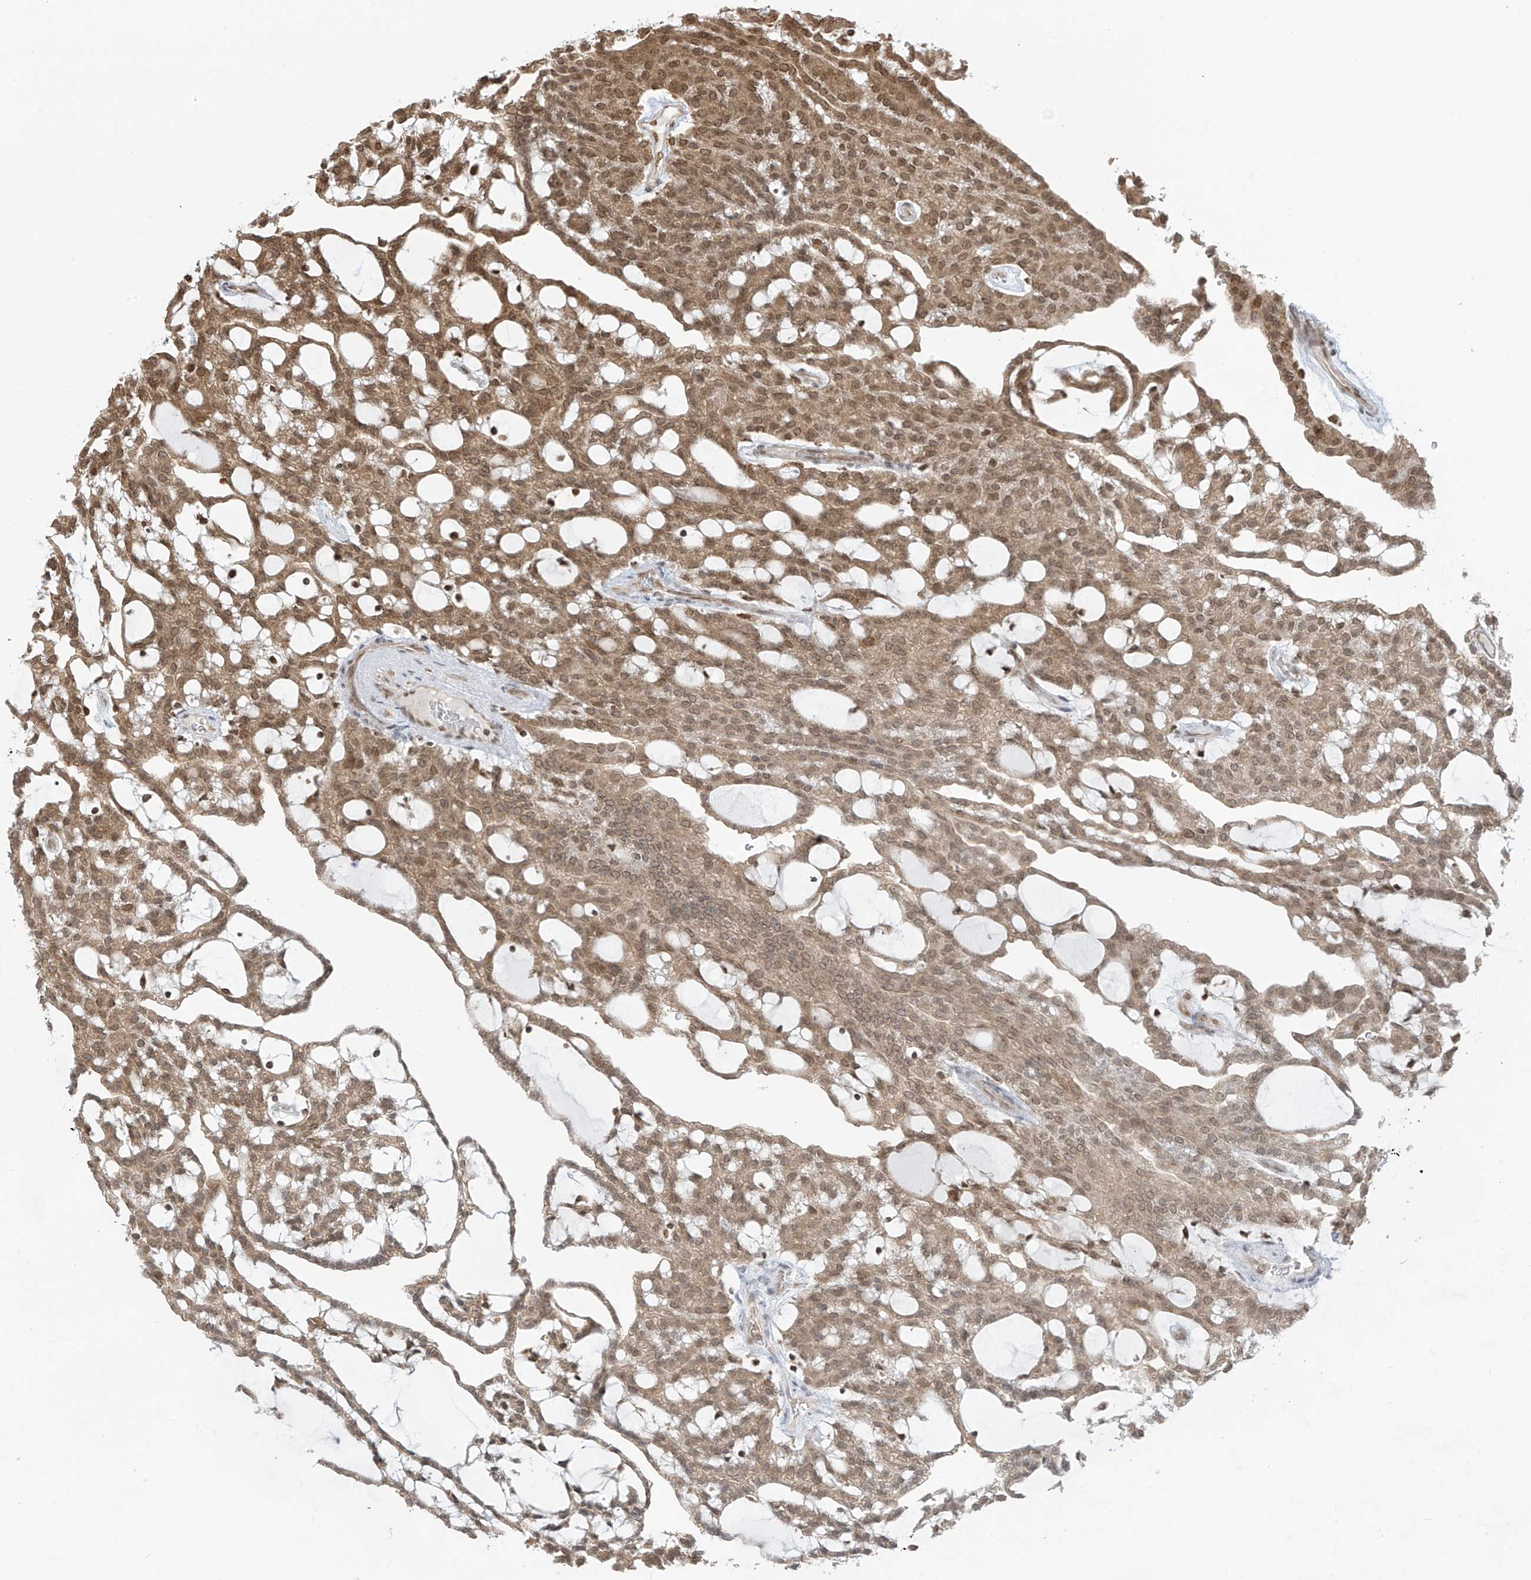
{"staining": {"intensity": "moderate", "quantity": ">75%", "location": "cytoplasmic/membranous,nuclear"}, "tissue": "renal cancer", "cell_type": "Tumor cells", "image_type": "cancer", "snomed": [{"axis": "morphology", "description": "Adenocarcinoma, NOS"}, {"axis": "topography", "description": "Kidney"}], "caption": "Immunohistochemistry (IHC) photomicrograph of renal cancer (adenocarcinoma) stained for a protein (brown), which exhibits medium levels of moderate cytoplasmic/membranous and nuclear expression in about >75% of tumor cells.", "gene": "KPNB1", "patient": {"sex": "male", "age": 63}}